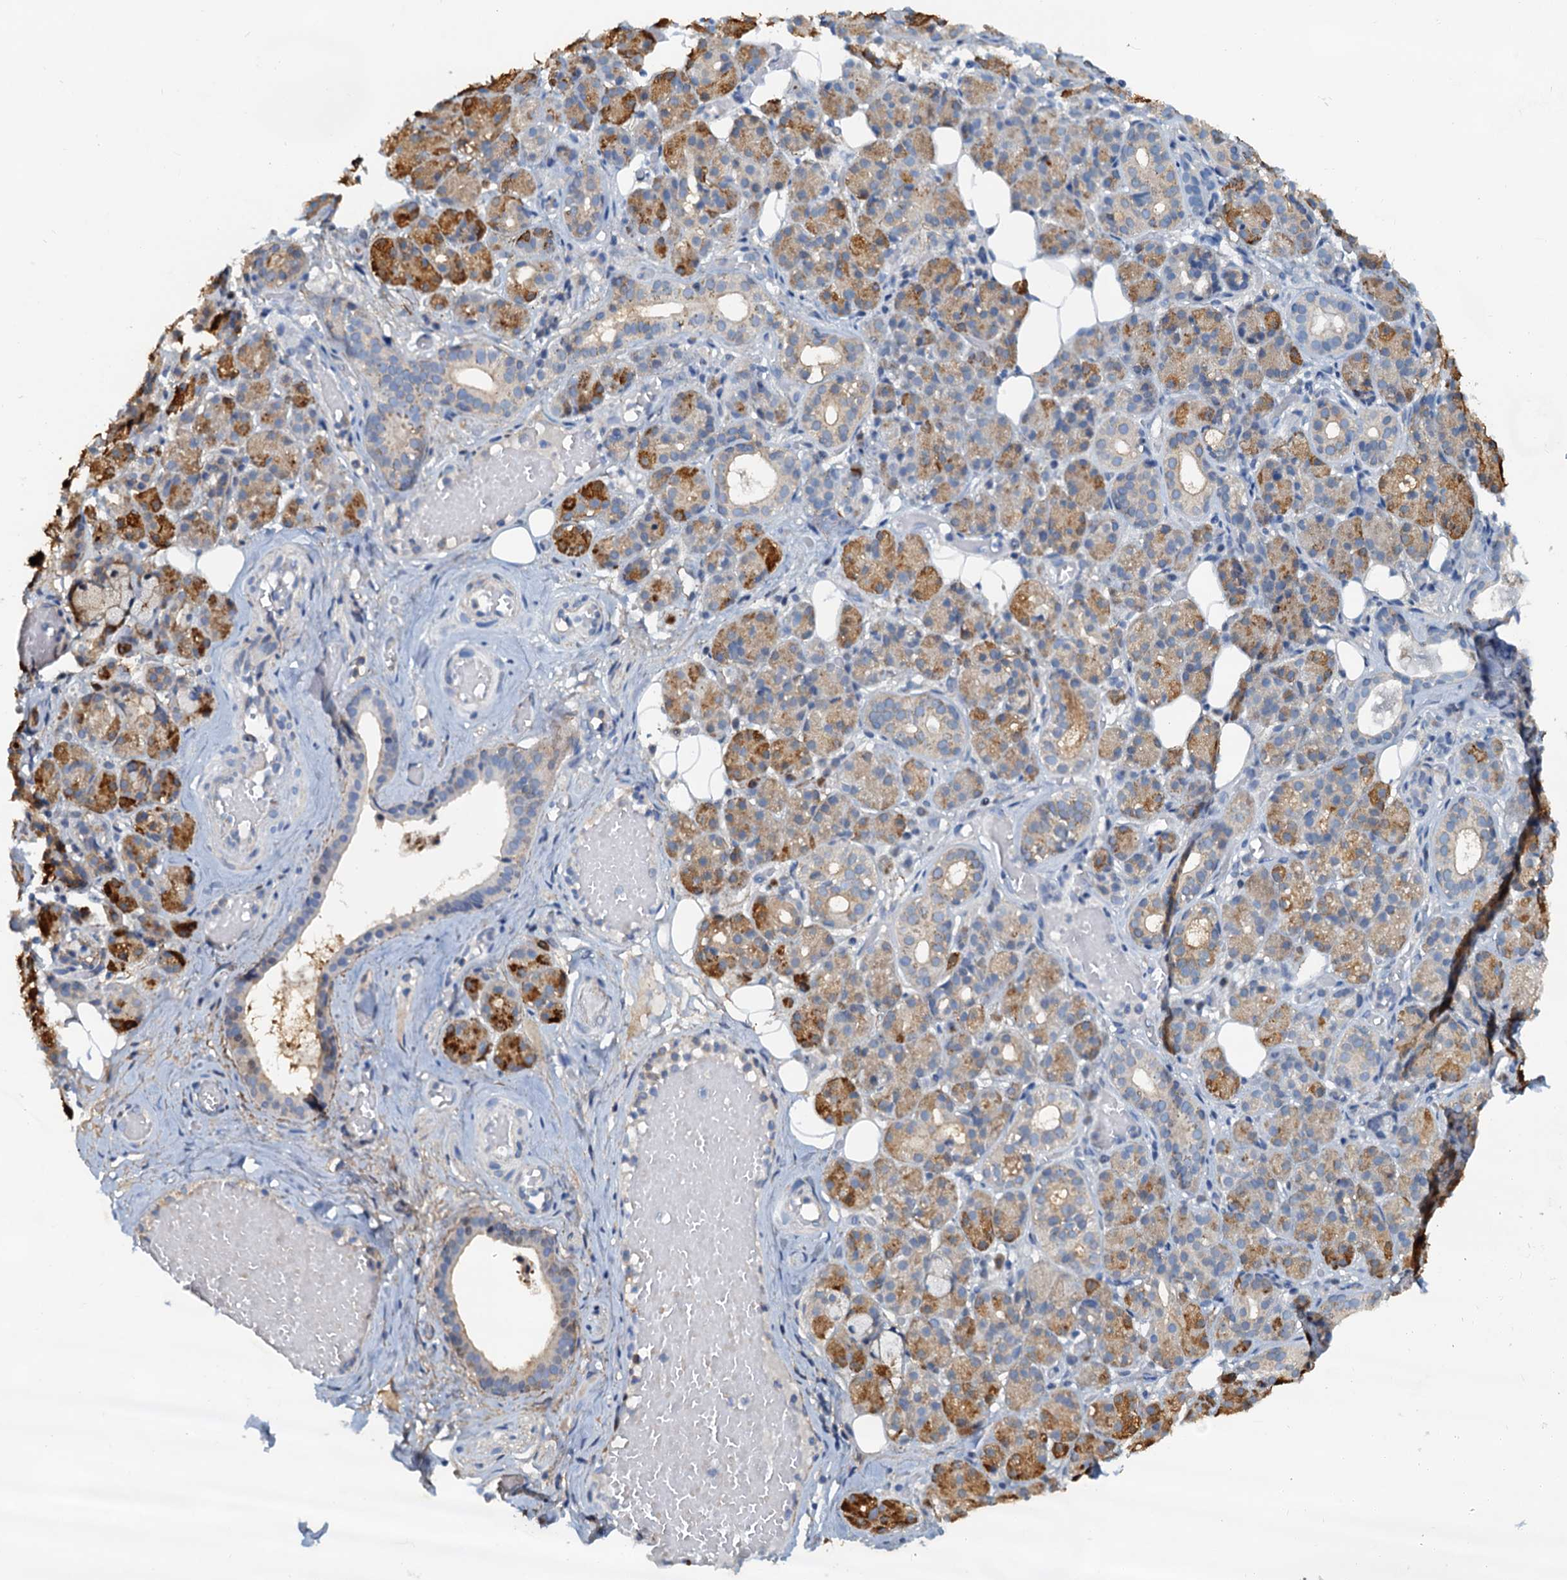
{"staining": {"intensity": "moderate", "quantity": "25%-75%", "location": "cytoplasmic/membranous,nuclear"}, "tissue": "salivary gland", "cell_type": "Glandular cells", "image_type": "normal", "snomed": [{"axis": "morphology", "description": "Normal tissue, NOS"}, {"axis": "topography", "description": "Salivary gland"}], "caption": "Protein expression analysis of unremarkable human salivary gland reveals moderate cytoplasmic/membranous,nuclear positivity in approximately 25%-75% of glandular cells. Using DAB (brown) and hematoxylin (blue) stains, captured at high magnification using brightfield microscopy.", "gene": "PTGES3", "patient": {"sex": "male", "age": 63}}